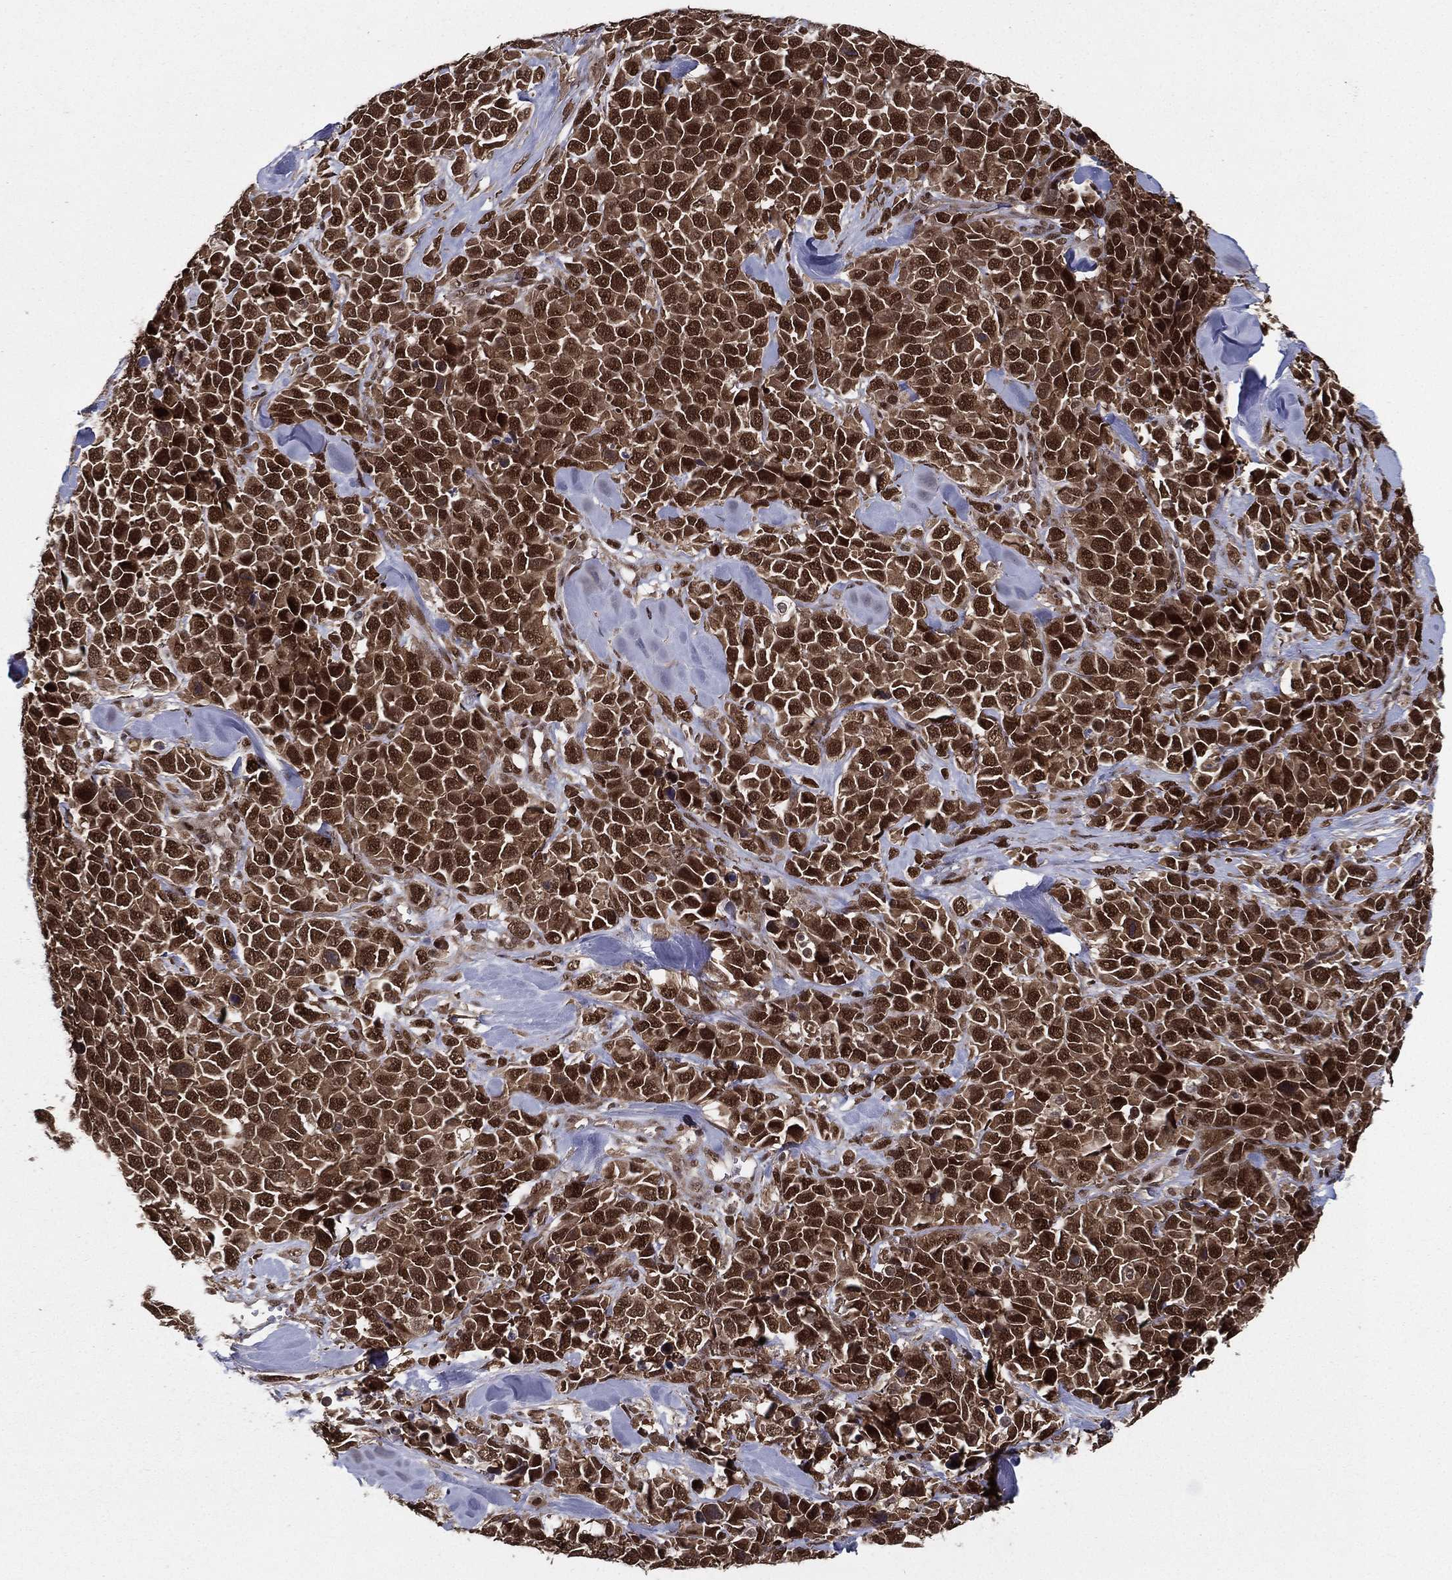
{"staining": {"intensity": "strong", "quantity": ">75%", "location": "nuclear"}, "tissue": "melanoma", "cell_type": "Tumor cells", "image_type": "cancer", "snomed": [{"axis": "morphology", "description": "Malignant melanoma, Metastatic site"}, {"axis": "topography", "description": "Skin"}], "caption": "Tumor cells exhibit high levels of strong nuclear staining in about >75% of cells in human malignant melanoma (metastatic site).", "gene": "CARM1", "patient": {"sex": "male", "age": 84}}